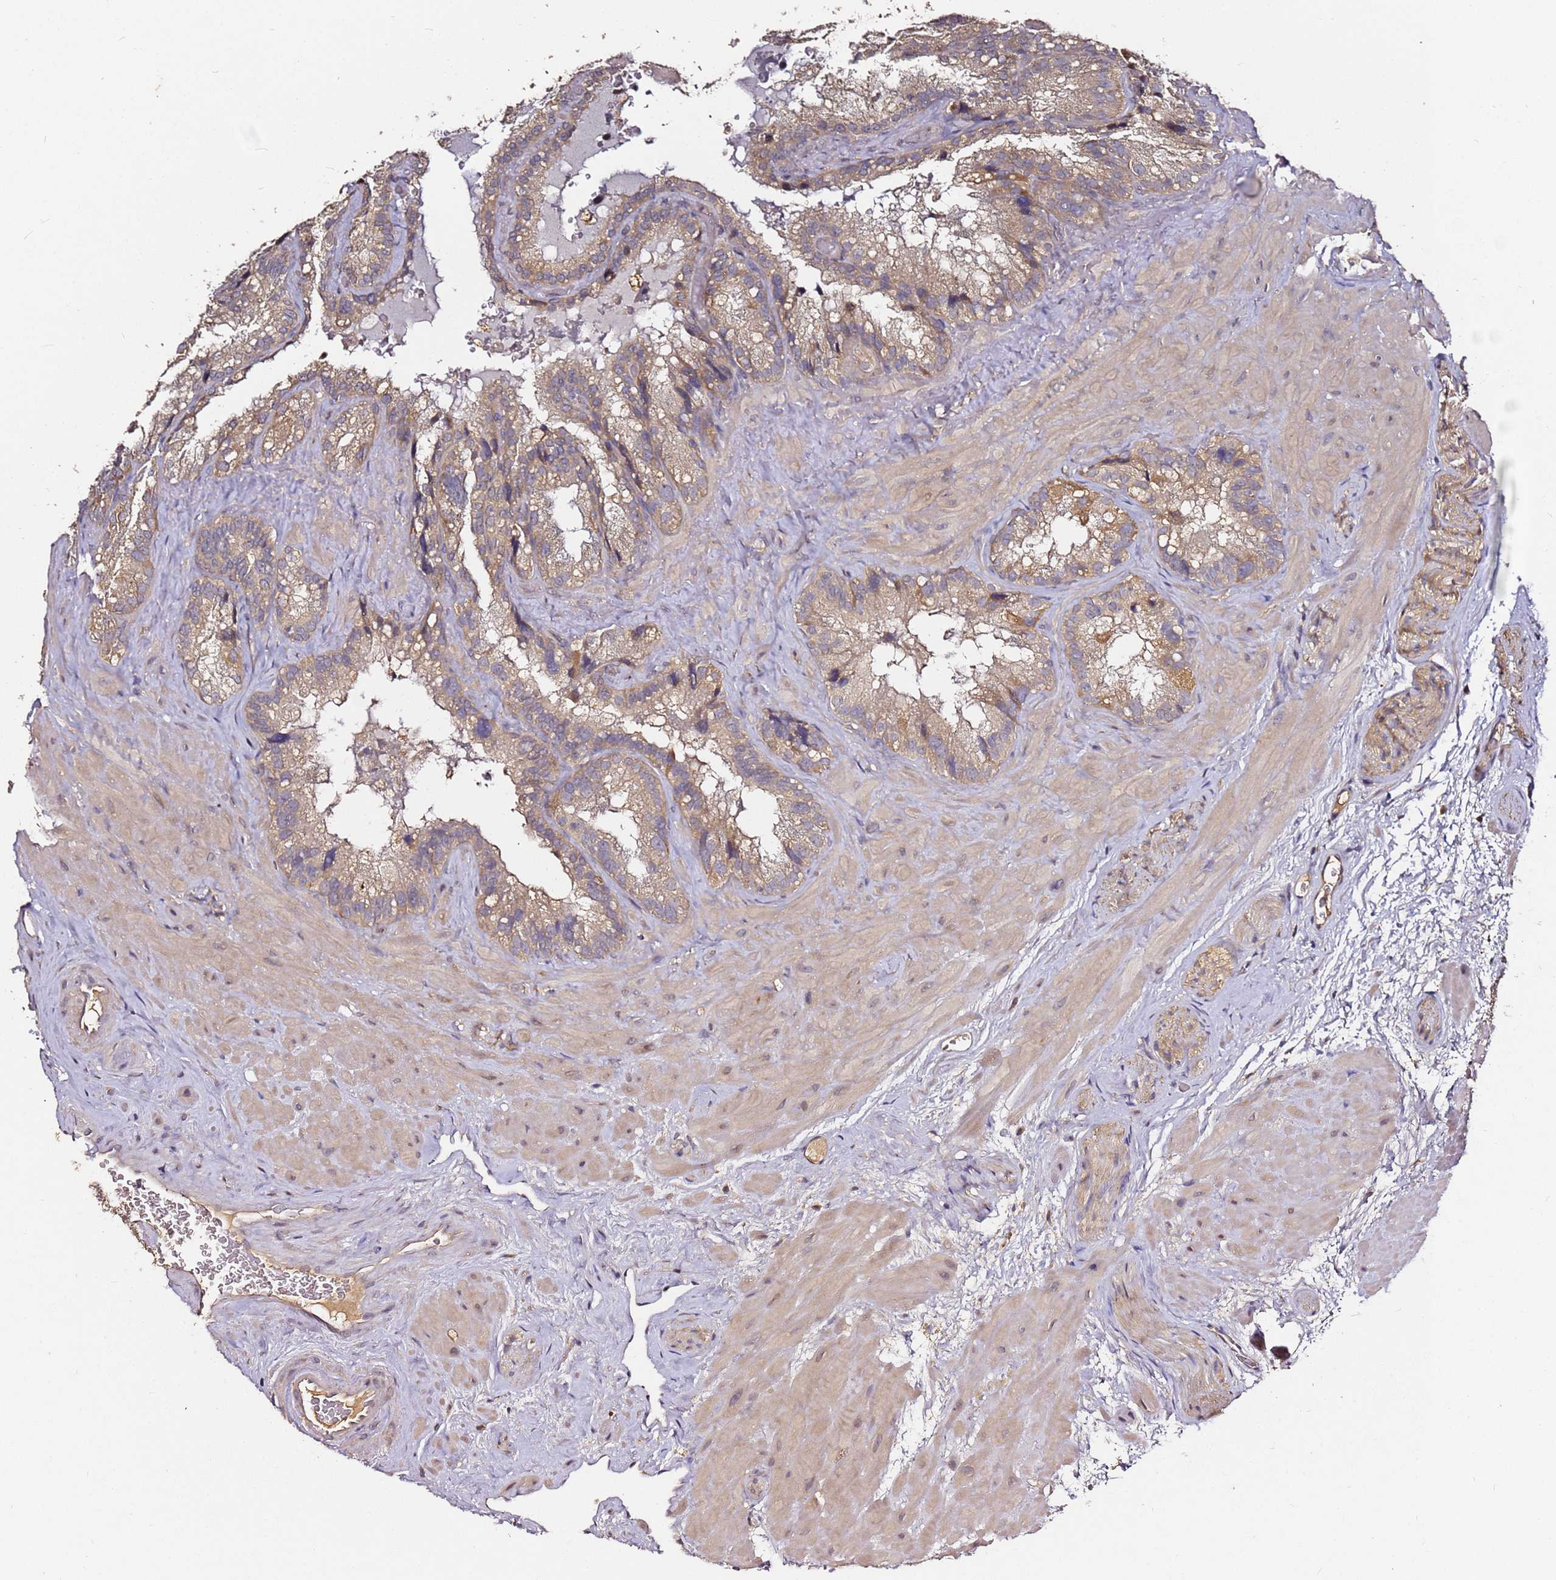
{"staining": {"intensity": "moderate", "quantity": ">75%", "location": "cytoplasmic/membranous"}, "tissue": "seminal vesicle", "cell_type": "Glandular cells", "image_type": "normal", "snomed": [{"axis": "morphology", "description": "Normal tissue, NOS"}, {"axis": "topography", "description": "Prostate"}, {"axis": "topography", "description": "Seminal veicle"}], "caption": "A brown stain labels moderate cytoplasmic/membranous staining of a protein in glandular cells of benign seminal vesicle.", "gene": "C6orf136", "patient": {"sex": "male", "age": 68}}